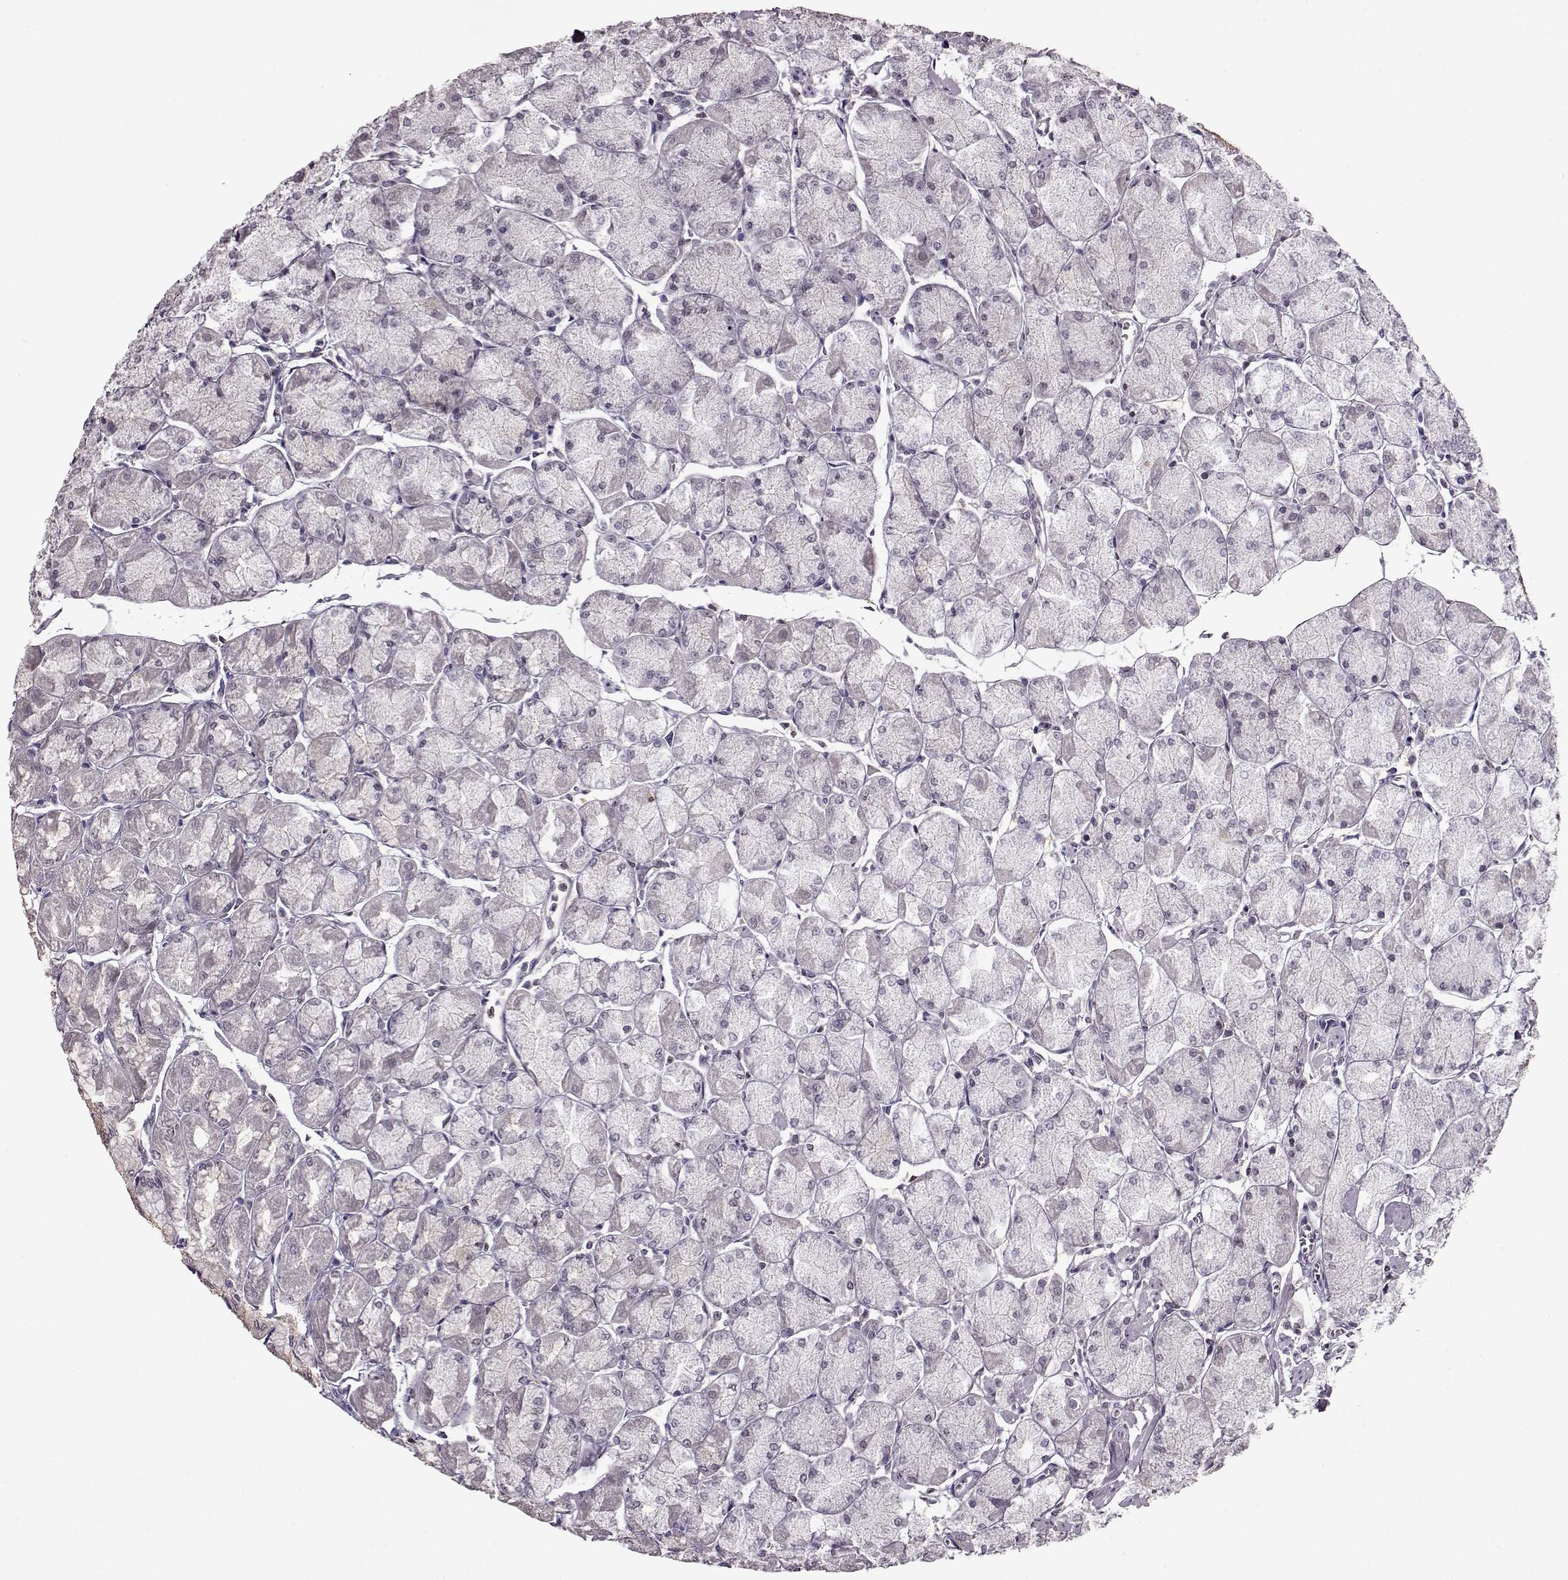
{"staining": {"intensity": "negative", "quantity": "none", "location": "none"}, "tissue": "stomach", "cell_type": "Glandular cells", "image_type": "normal", "snomed": [{"axis": "morphology", "description": "Normal tissue, NOS"}, {"axis": "topography", "description": "Stomach, upper"}], "caption": "This is an immunohistochemistry histopathology image of unremarkable stomach. There is no staining in glandular cells.", "gene": "RP1L1", "patient": {"sex": "male", "age": 60}}